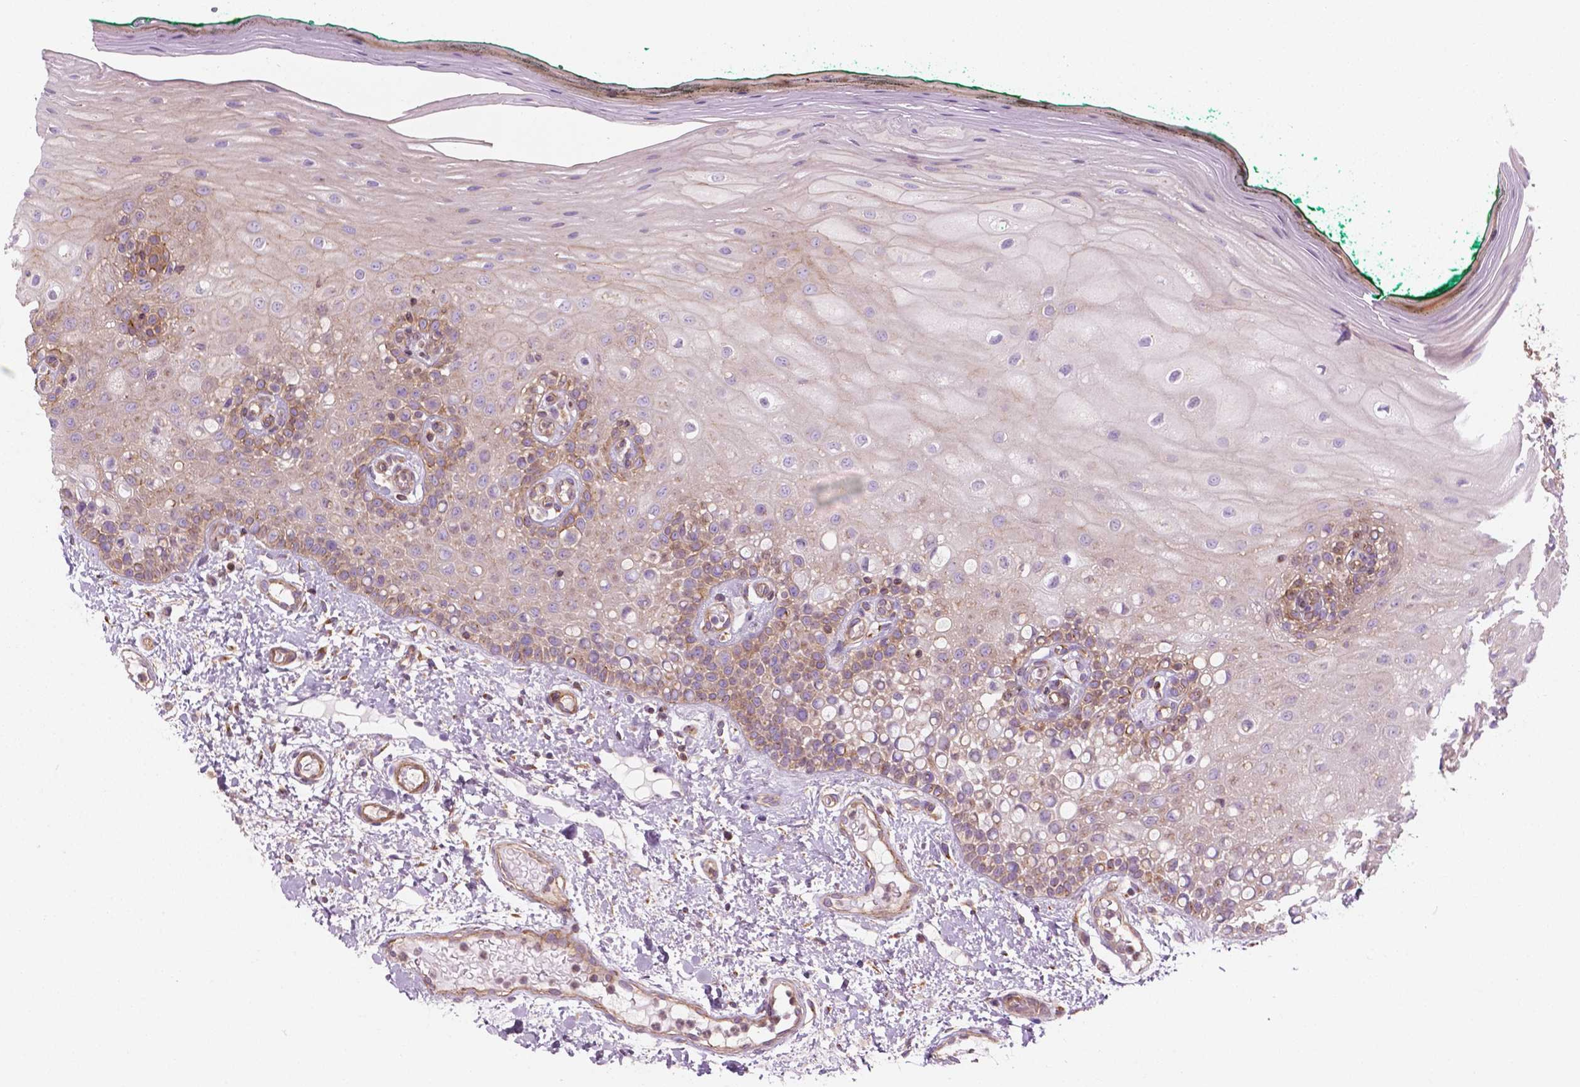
{"staining": {"intensity": "weak", "quantity": "<25%", "location": "cytoplasmic/membranous"}, "tissue": "oral mucosa", "cell_type": "Squamous epithelial cells", "image_type": "normal", "snomed": [{"axis": "morphology", "description": "Normal tissue, NOS"}, {"axis": "topography", "description": "Oral tissue"}], "caption": "The image exhibits no significant expression in squamous epithelial cells of oral mucosa.", "gene": "SURF4", "patient": {"sex": "female", "age": 83}}